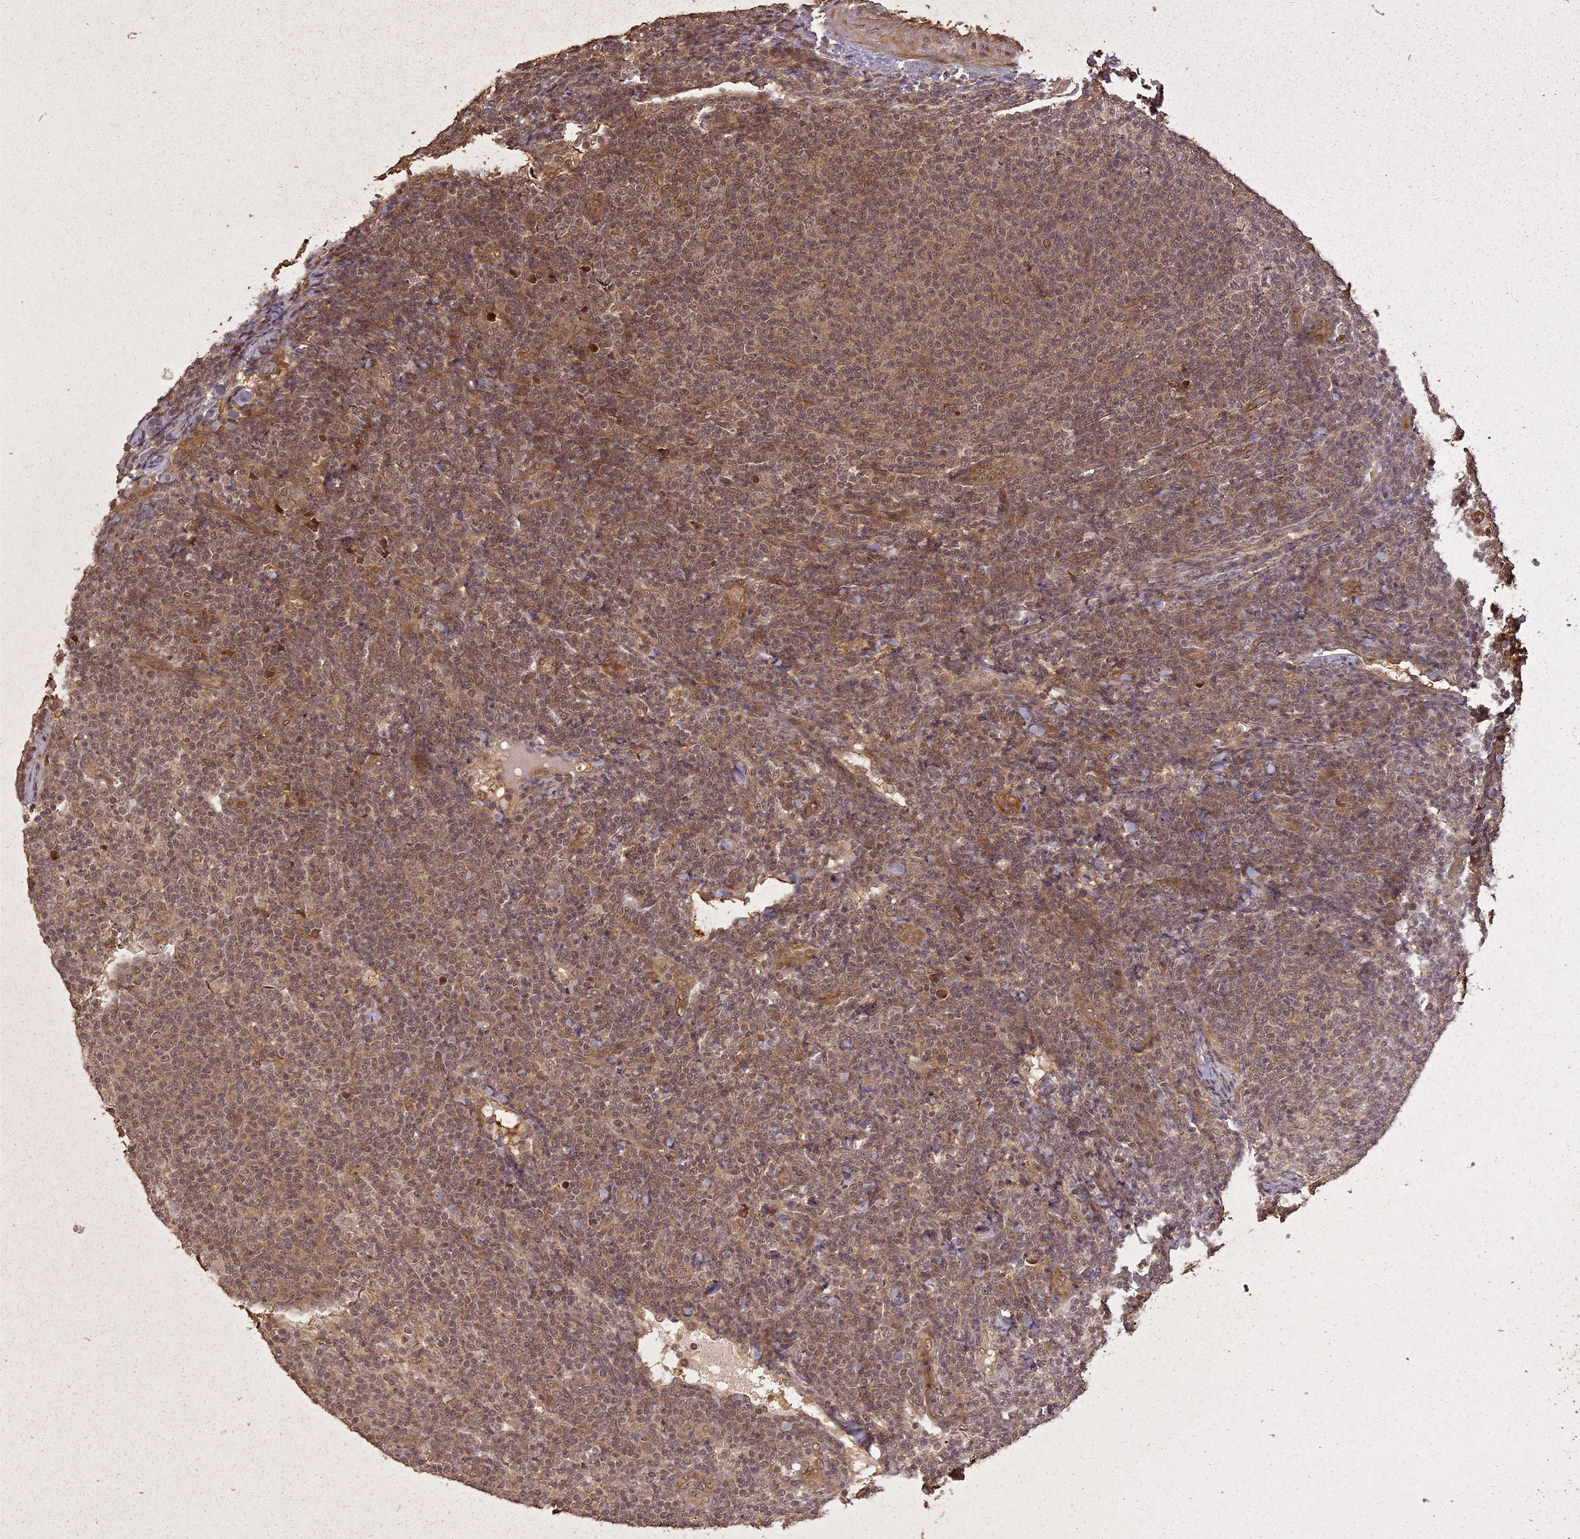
{"staining": {"intensity": "moderate", "quantity": ">75%", "location": "cytoplasmic/membranous,nuclear"}, "tissue": "lymphoma", "cell_type": "Tumor cells", "image_type": "cancer", "snomed": [{"axis": "morphology", "description": "Malignant lymphoma, non-Hodgkin's type, Low grade"}, {"axis": "topography", "description": "Lymph node"}], "caption": "Tumor cells demonstrate medium levels of moderate cytoplasmic/membranous and nuclear staining in about >75% of cells in malignant lymphoma, non-Hodgkin's type (low-grade).", "gene": "LIN37", "patient": {"sex": "male", "age": 66}}